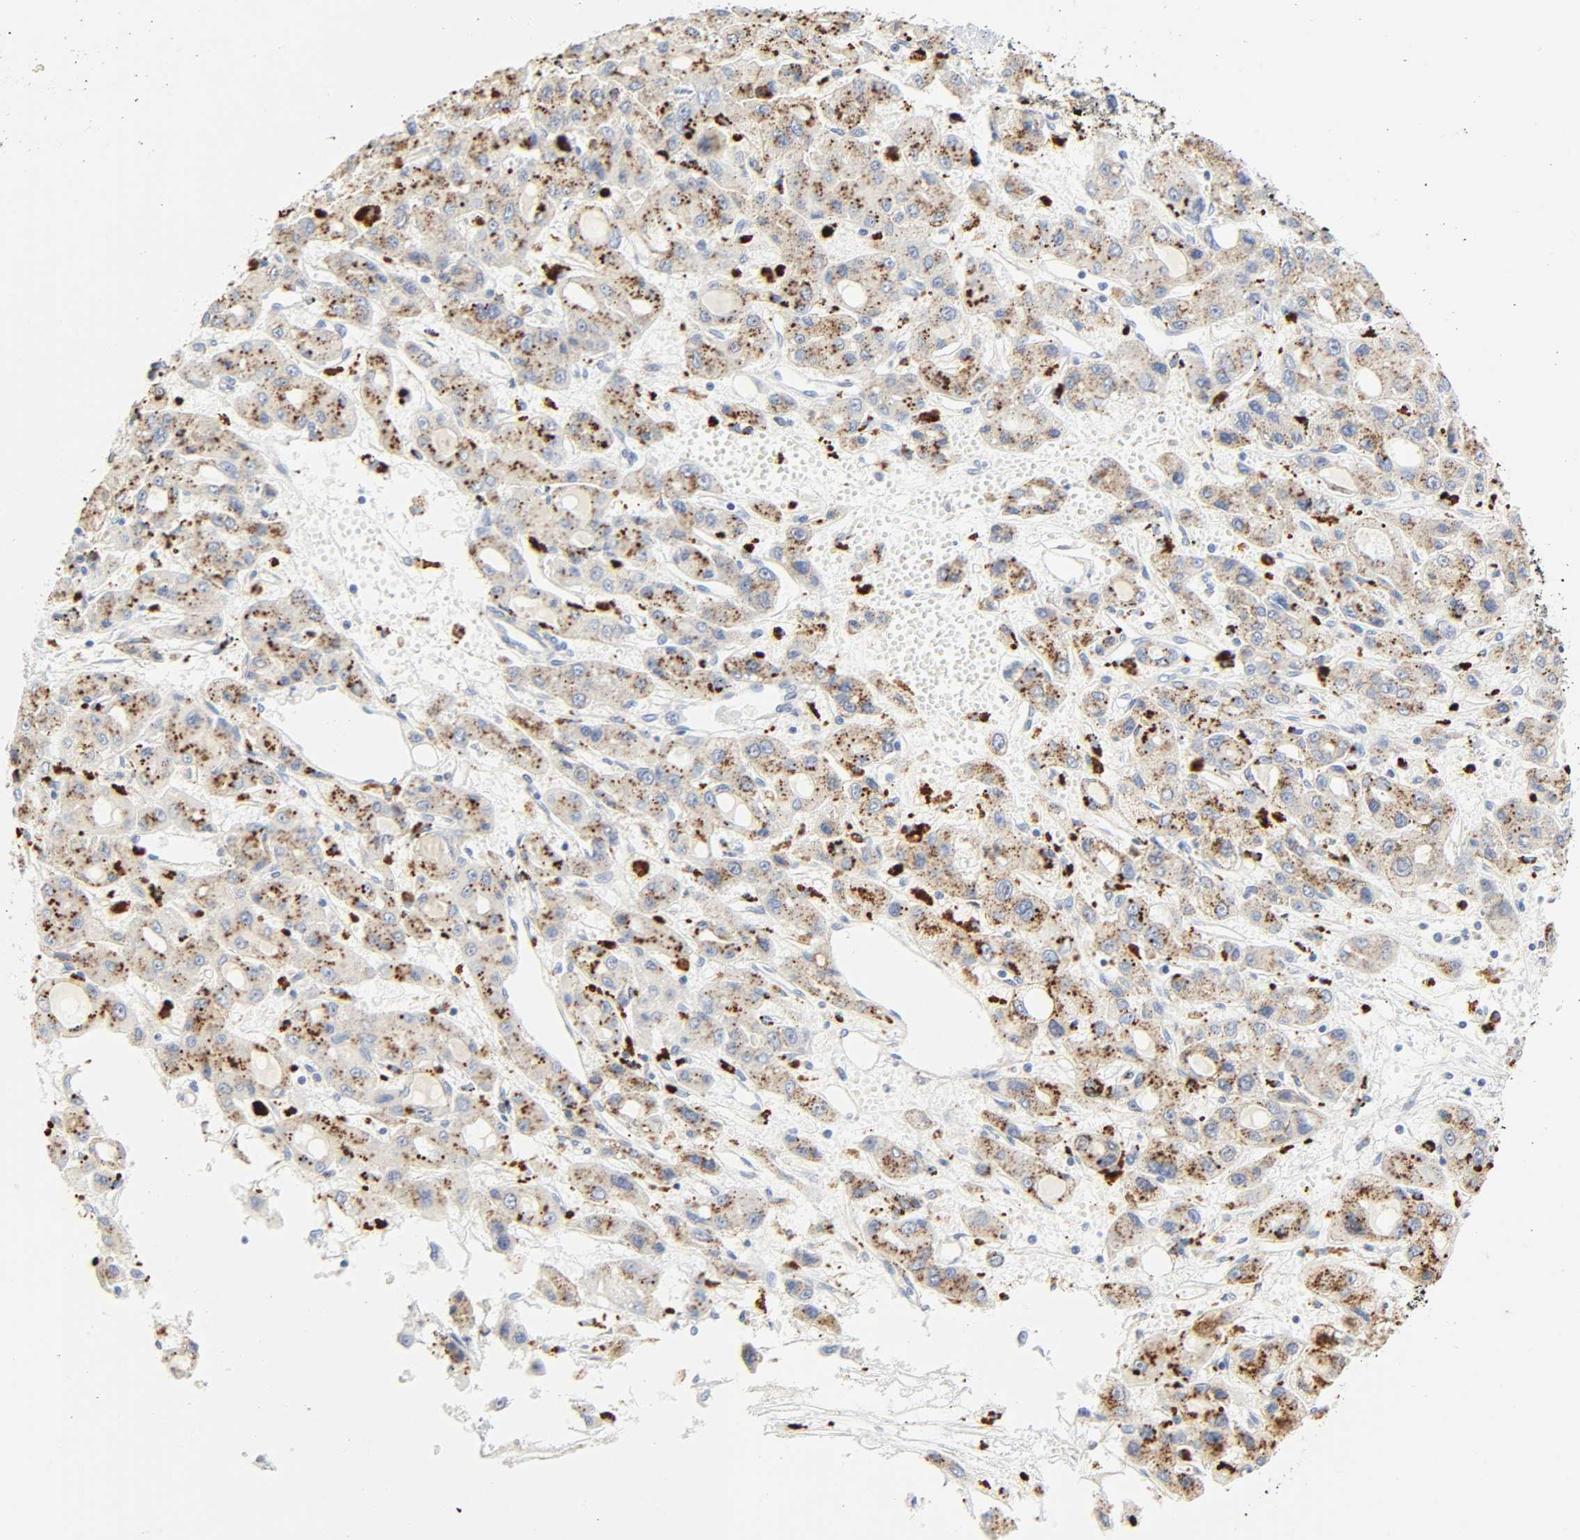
{"staining": {"intensity": "strong", "quantity": ">75%", "location": "cytoplasmic/membranous"}, "tissue": "liver cancer", "cell_type": "Tumor cells", "image_type": "cancer", "snomed": [{"axis": "morphology", "description": "Carcinoma, Hepatocellular, NOS"}, {"axis": "topography", "description": "Liver"}], "caption": "IHC of liver cancer demonstrates high levels of strong cytoplasmic/membranous expression in about >75% of tumor cells.", "gene": "CAMK2A", "patient": {"sex": "male", "age": 55}}